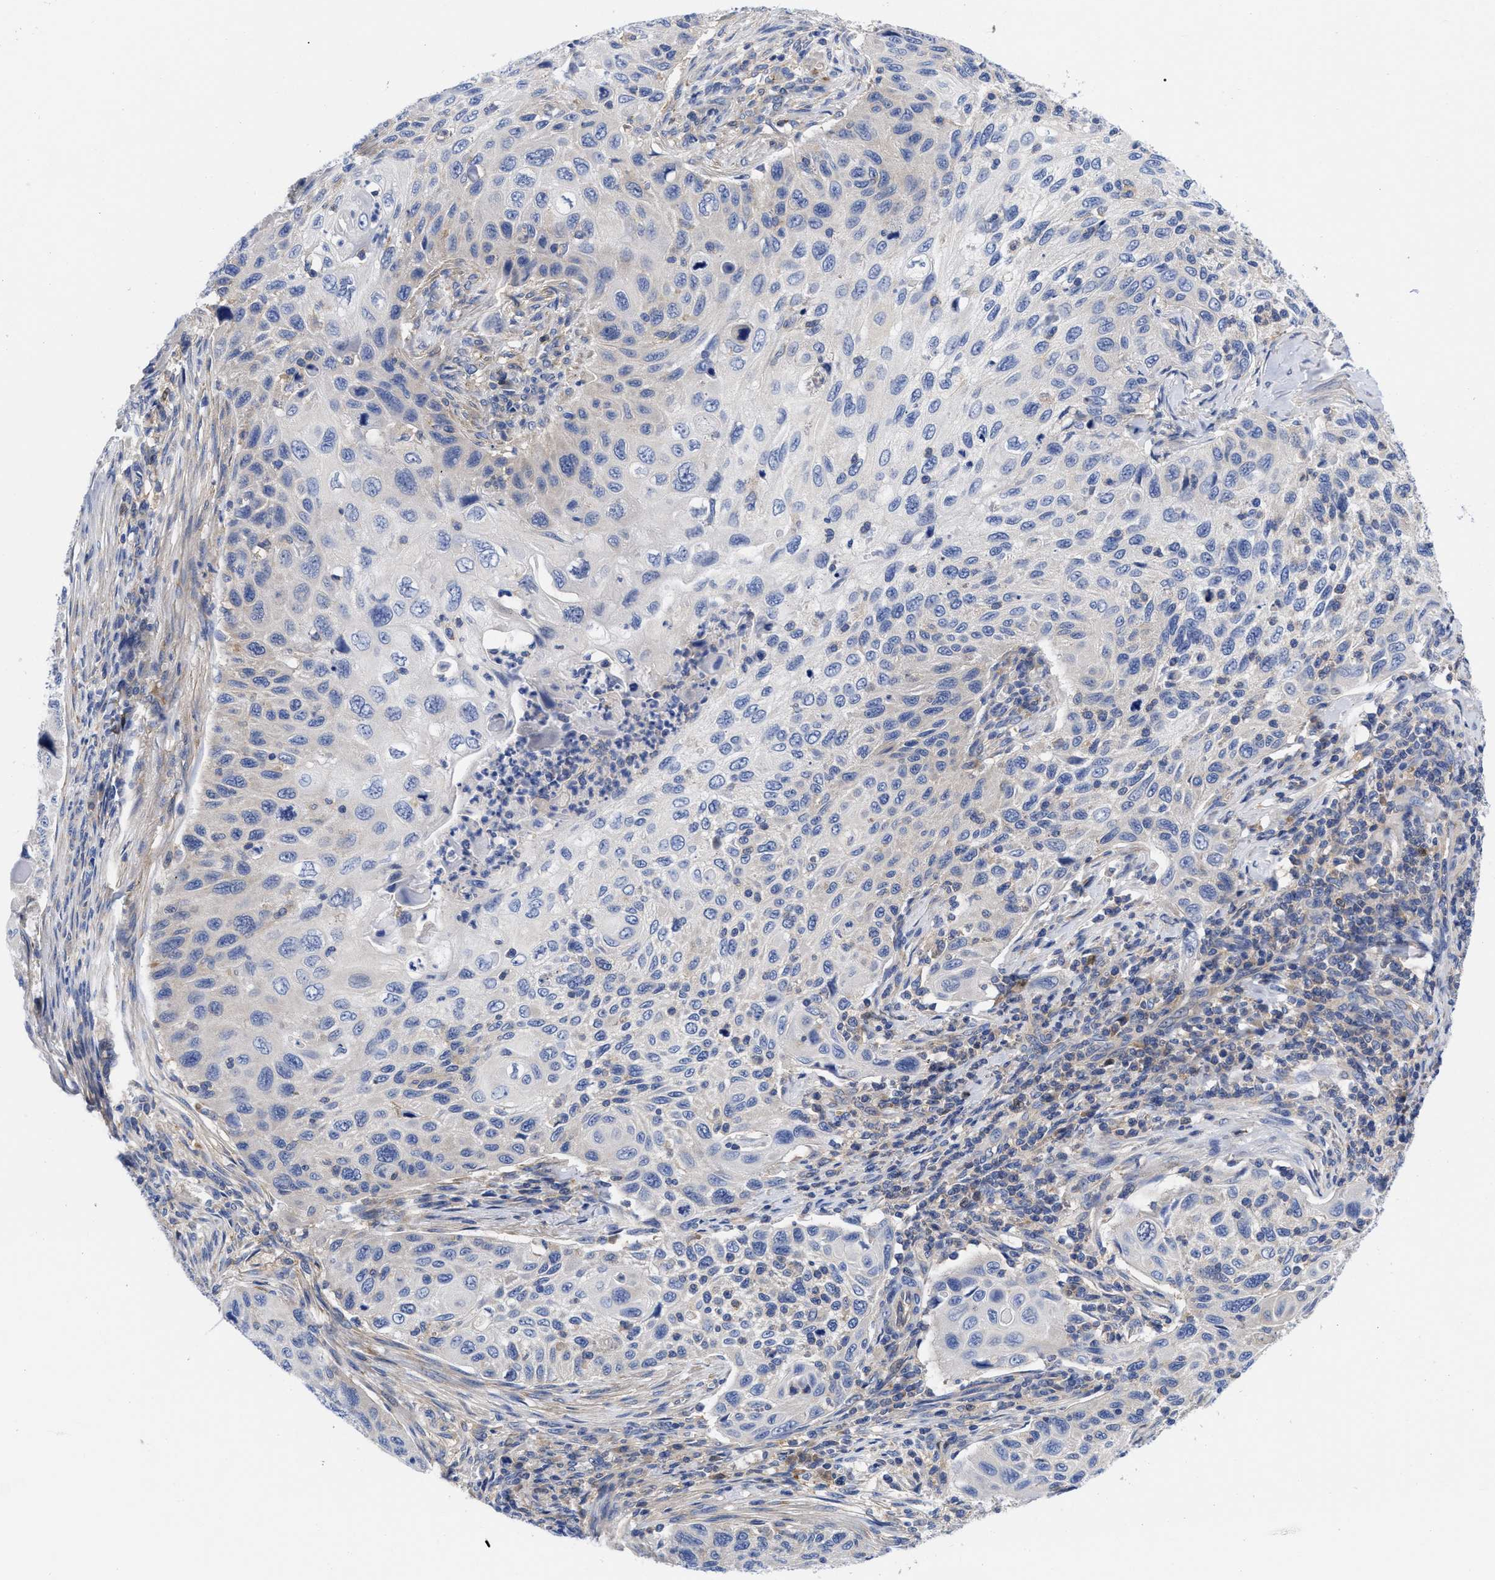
{"staining": {"intensity": "negative", "quantity": "none", "location": "none"}, "tissue": "cervical cancer", "cell_type": "Tumor cells", "image_type": "cancer", "snomed": [{"axis": "morphology", "description": "Squamous cell carcinoma, NOS"}, {"axis": "topography", "description": "Cervix"}], "caption": "Photomicrograph shows no significant protein positivity in tumor cells of cervical squamous cell carcinoma.", "gene": "RBKS", "patient": {"sex": "female", "age": 70}}